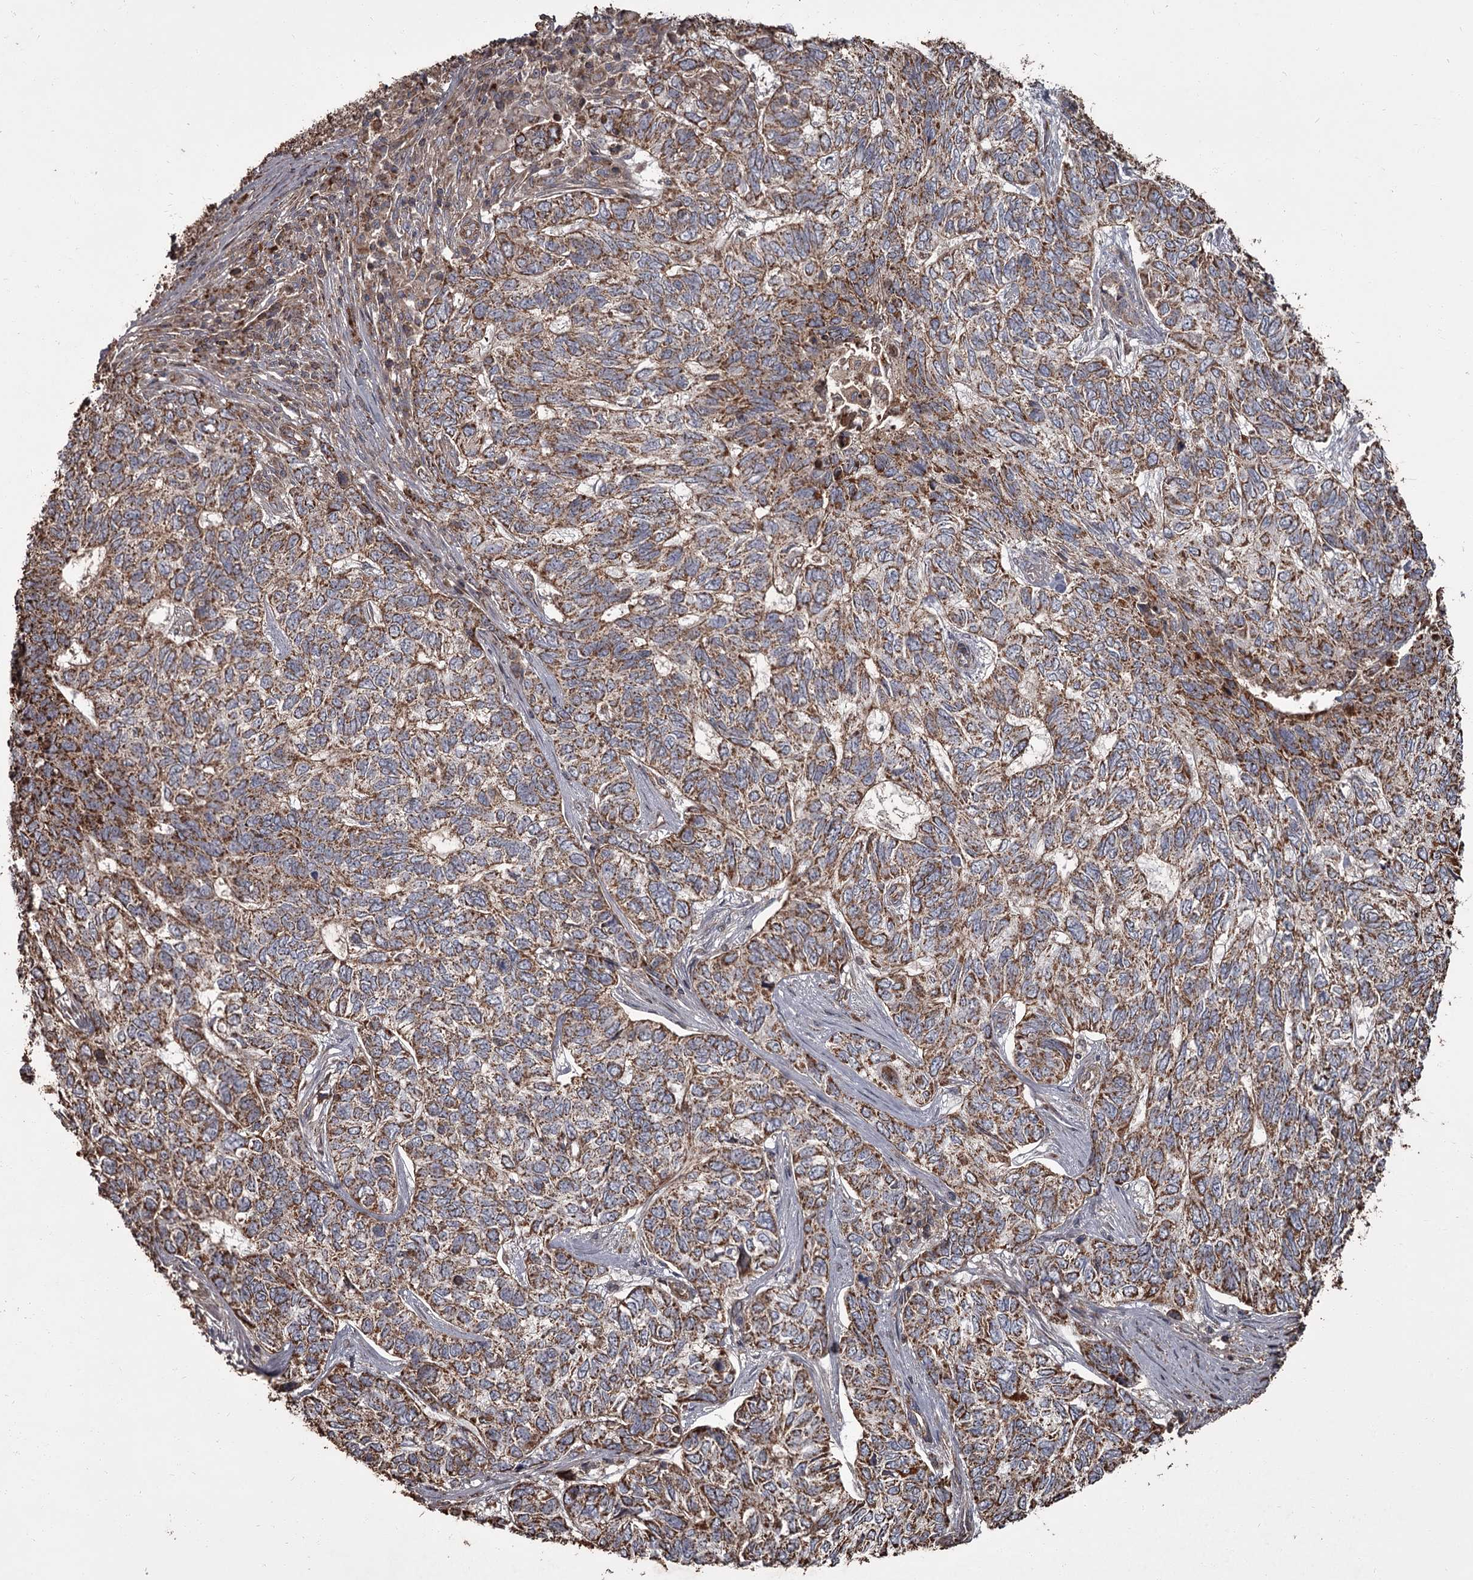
{"staining": {"intensity": "strong", "quantity": ">75%", "location": "cytoplasmic/membranous"}, "tissue": "skin cancer", "cell_type": "Tumor cells", "image_type": "cancer", "snomed": [{"axis": "morphology", "description": "Basal cell carcinoma"}, {"axis": "topography", "description": "Skin"}], "caption": "This is an image of IHC staining of skin basal cell carcinoma, which shows strong expression in the cytoplasmic/membranous of tumor cells.", "gene": "THAP9", "patient": {"sex": "female", "age": 65}}